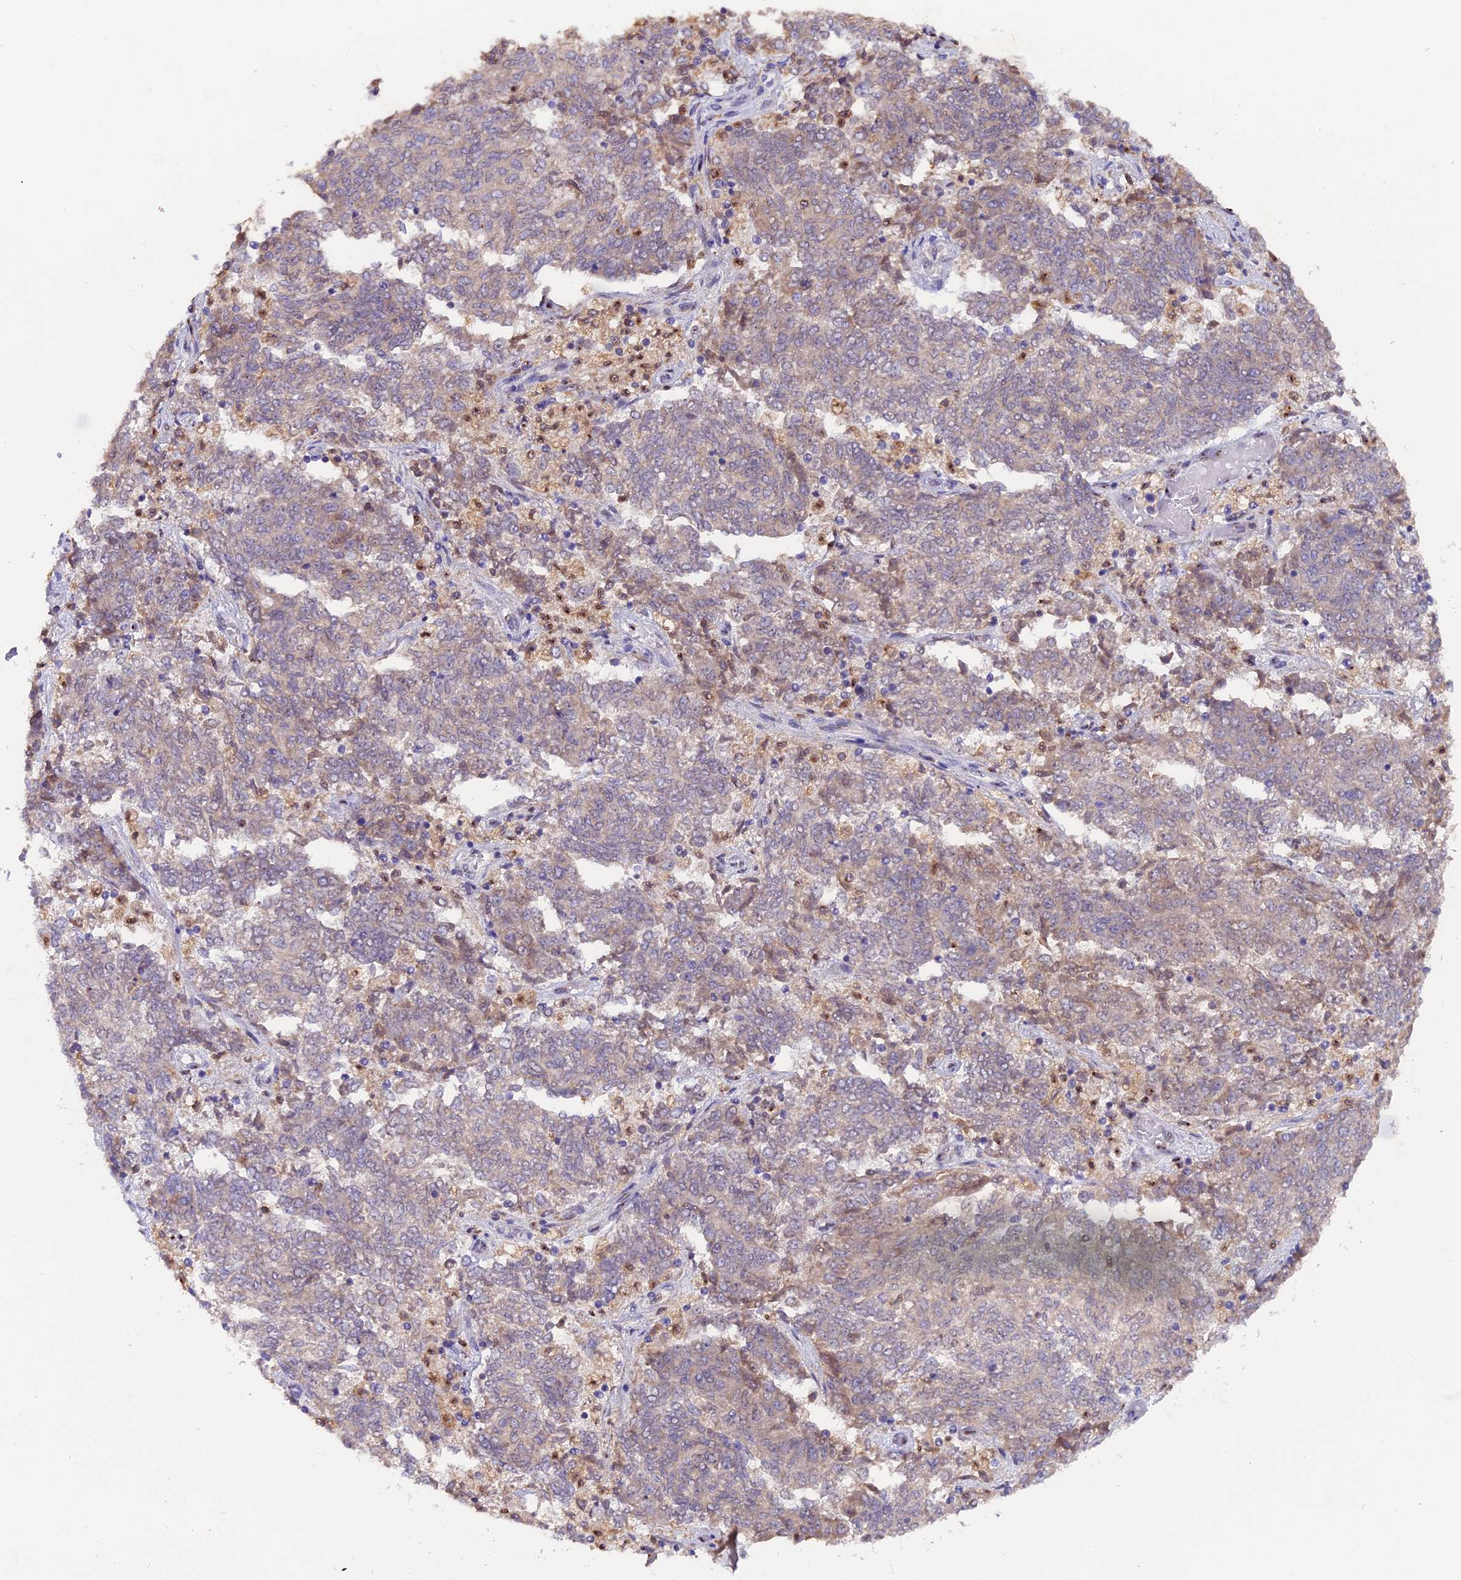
{"staining": {"intensity": "weak", "quantity": "25%-75%", "location": "cytoplasmic/membranous"}, "tissue": "endometrial cancer", "cell_type": "Tumor cells", "image_type": "cancer", "snomed": [{"axis": "morphology", "description": "Adenocarcinoma, NOS"}, {"axis": "topography", "description": "Endometrium"}], "caption": "Brown immunohistochemical staining in human endometrial cancer demonstrates weak cytoplasmic/membranous staining in approximately 25%-75% of tumor cells.", "gene": "FAM118B", "patient": {"sex": "female", "age": 80}}